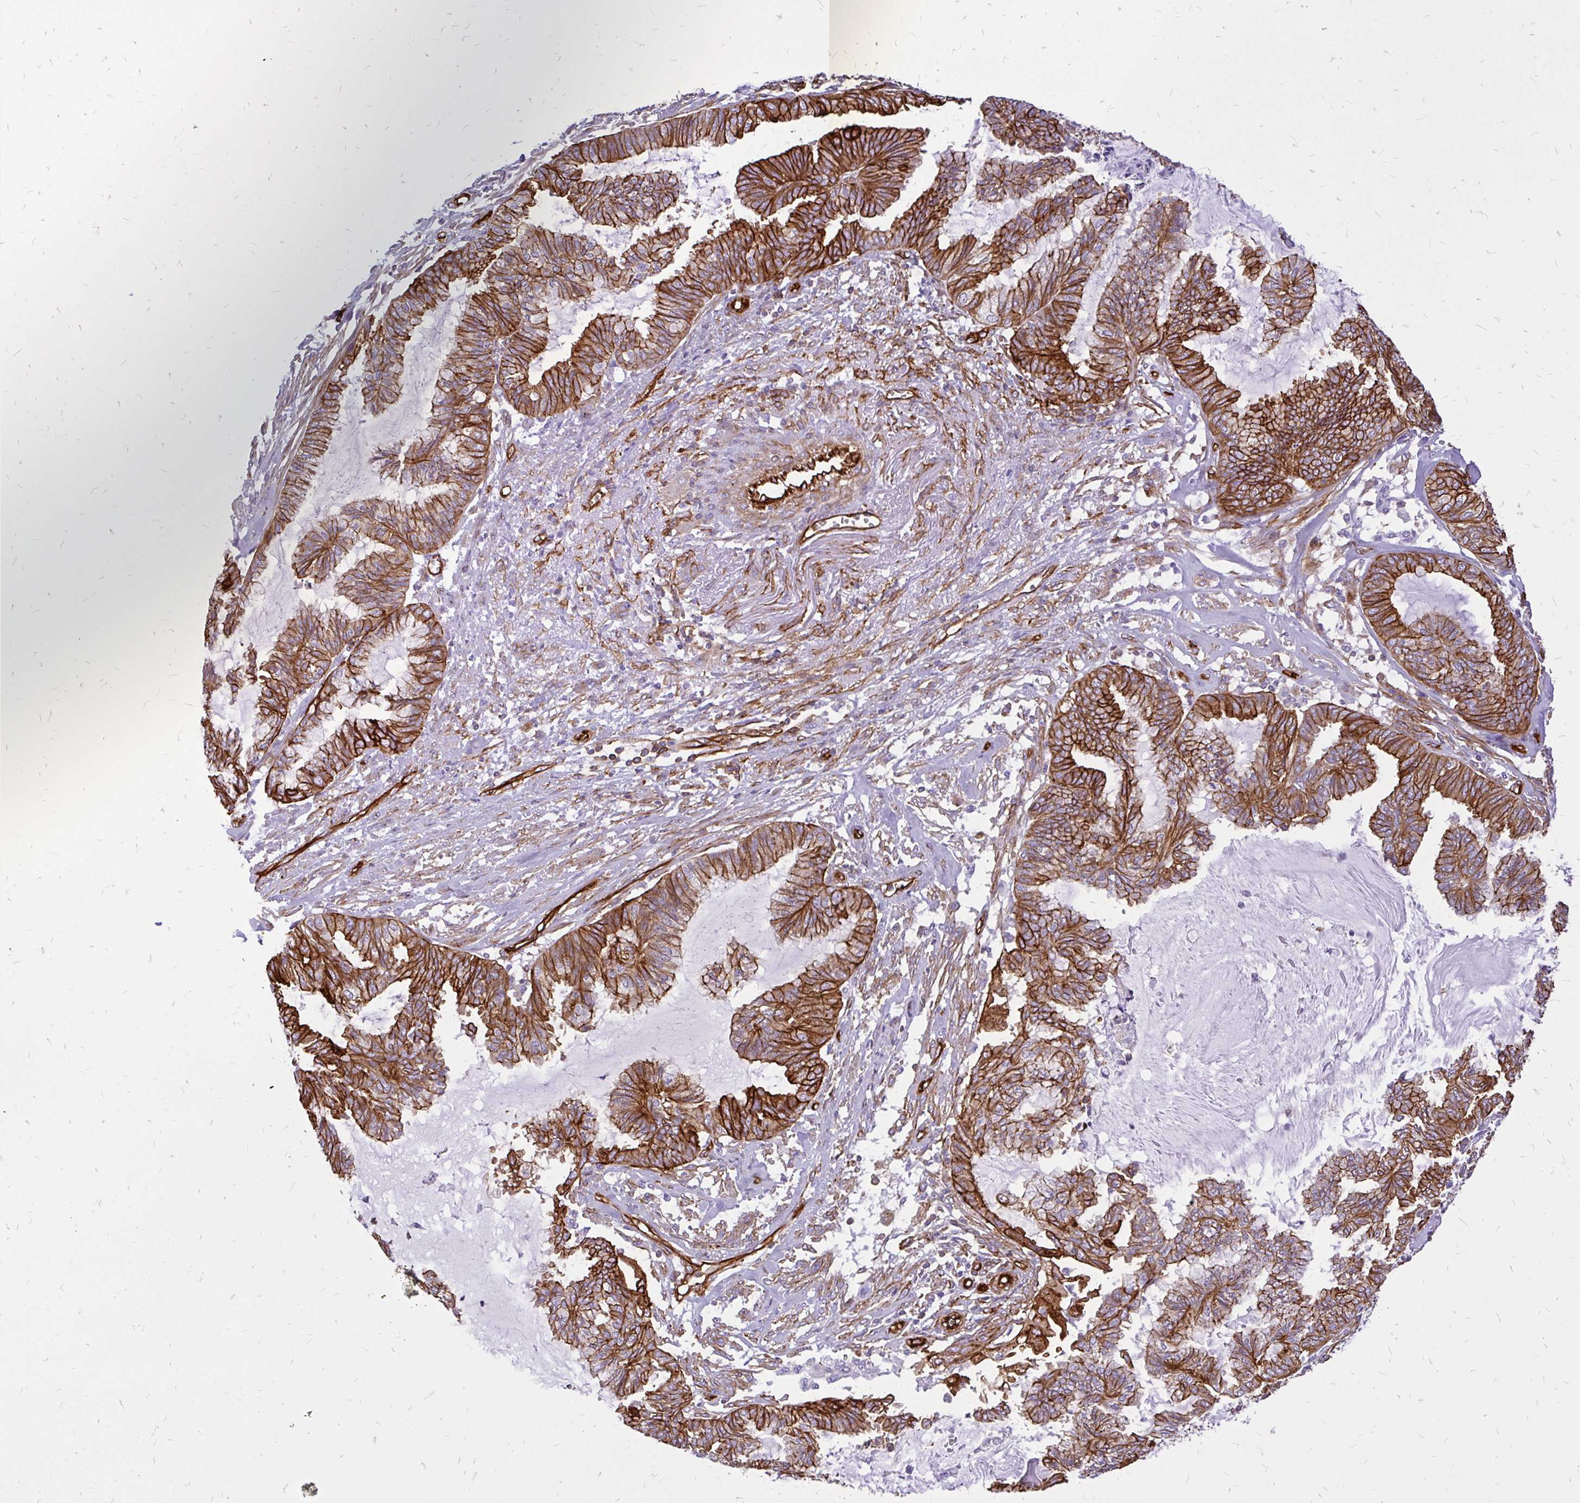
{"staining": {"intensity": "strong", "quantity": ">75%", "location": "cytoplasmic/membranous"}, "tissue": "endometrial cancer", "cell_type": "Tumor cells", "image_type": "cancer", "snomed": [{"axis": "morphology", "description": "Adenocarcinoma, NOS"}, {"axis": "topography", "description": "Endometrium"}], "caption": "Endometrial cancer (adenocarcinoma) was stained to show a protein in brown. There is high levels of strong cytoplasmic/membranous expression in about >75% of tumor cells.", "gene": "MAP1LC3B", "patient": {"sex": "female", "age": 86}}